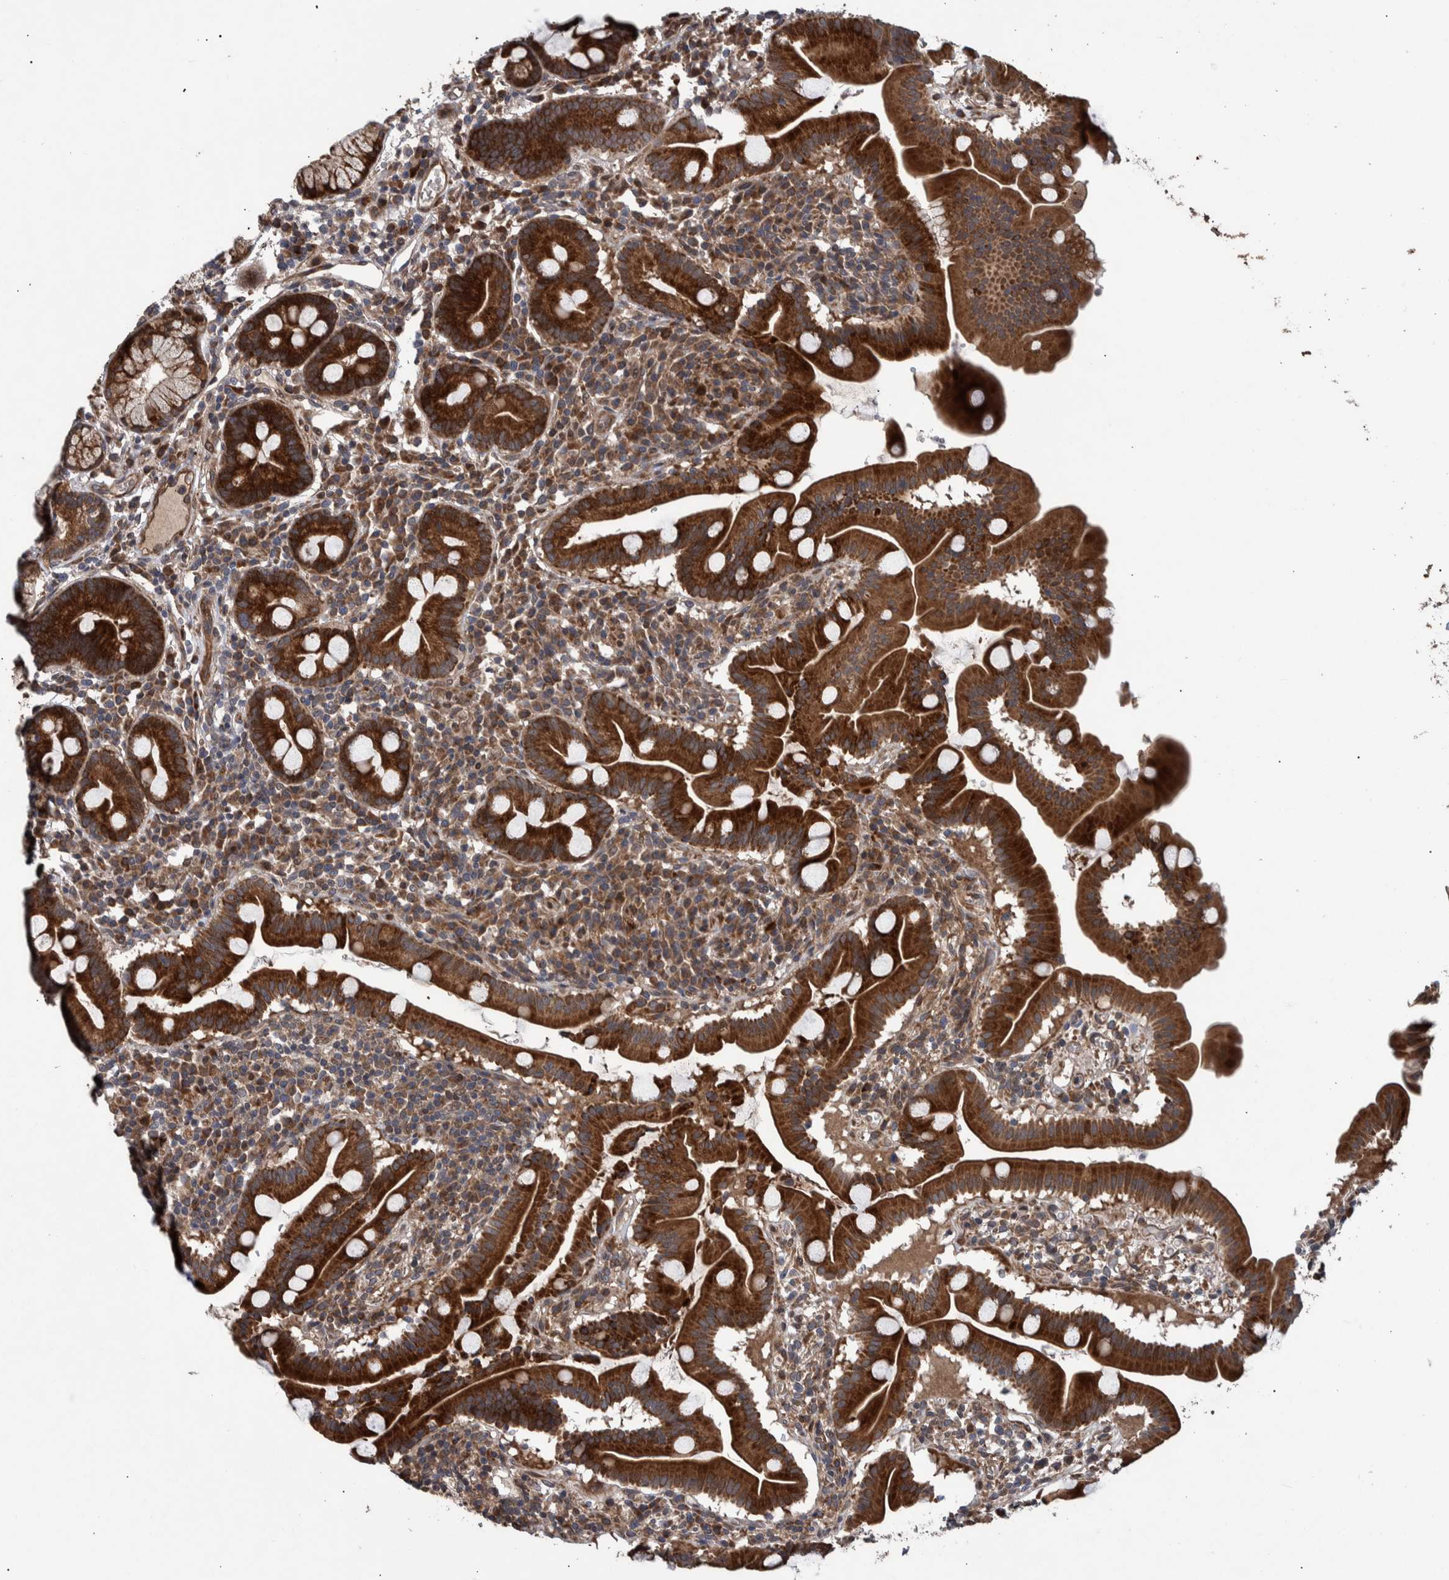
{"staining": {"intensity": "strong", "quantity": ">75%", "location": "cytoplasmic/membranous"}, "tissue": "duodenum", "cell_type": "Glandular cells", "image_type": "normal", "snomed": [{"axis": "morphology", "description": "Normal tissue, NOS"}, {"axis": "topography", "description": "Duodenum"}], "caption": "Strong cytoplasmic/membranous staining is appreciated in about >75% of glandular cells in normal duodenum. The protein of interest is shown in brown color, while the nuclei are stained blue.", "gene": "B3GNTL1", "patient": {"sex": "male", "age": 50}}